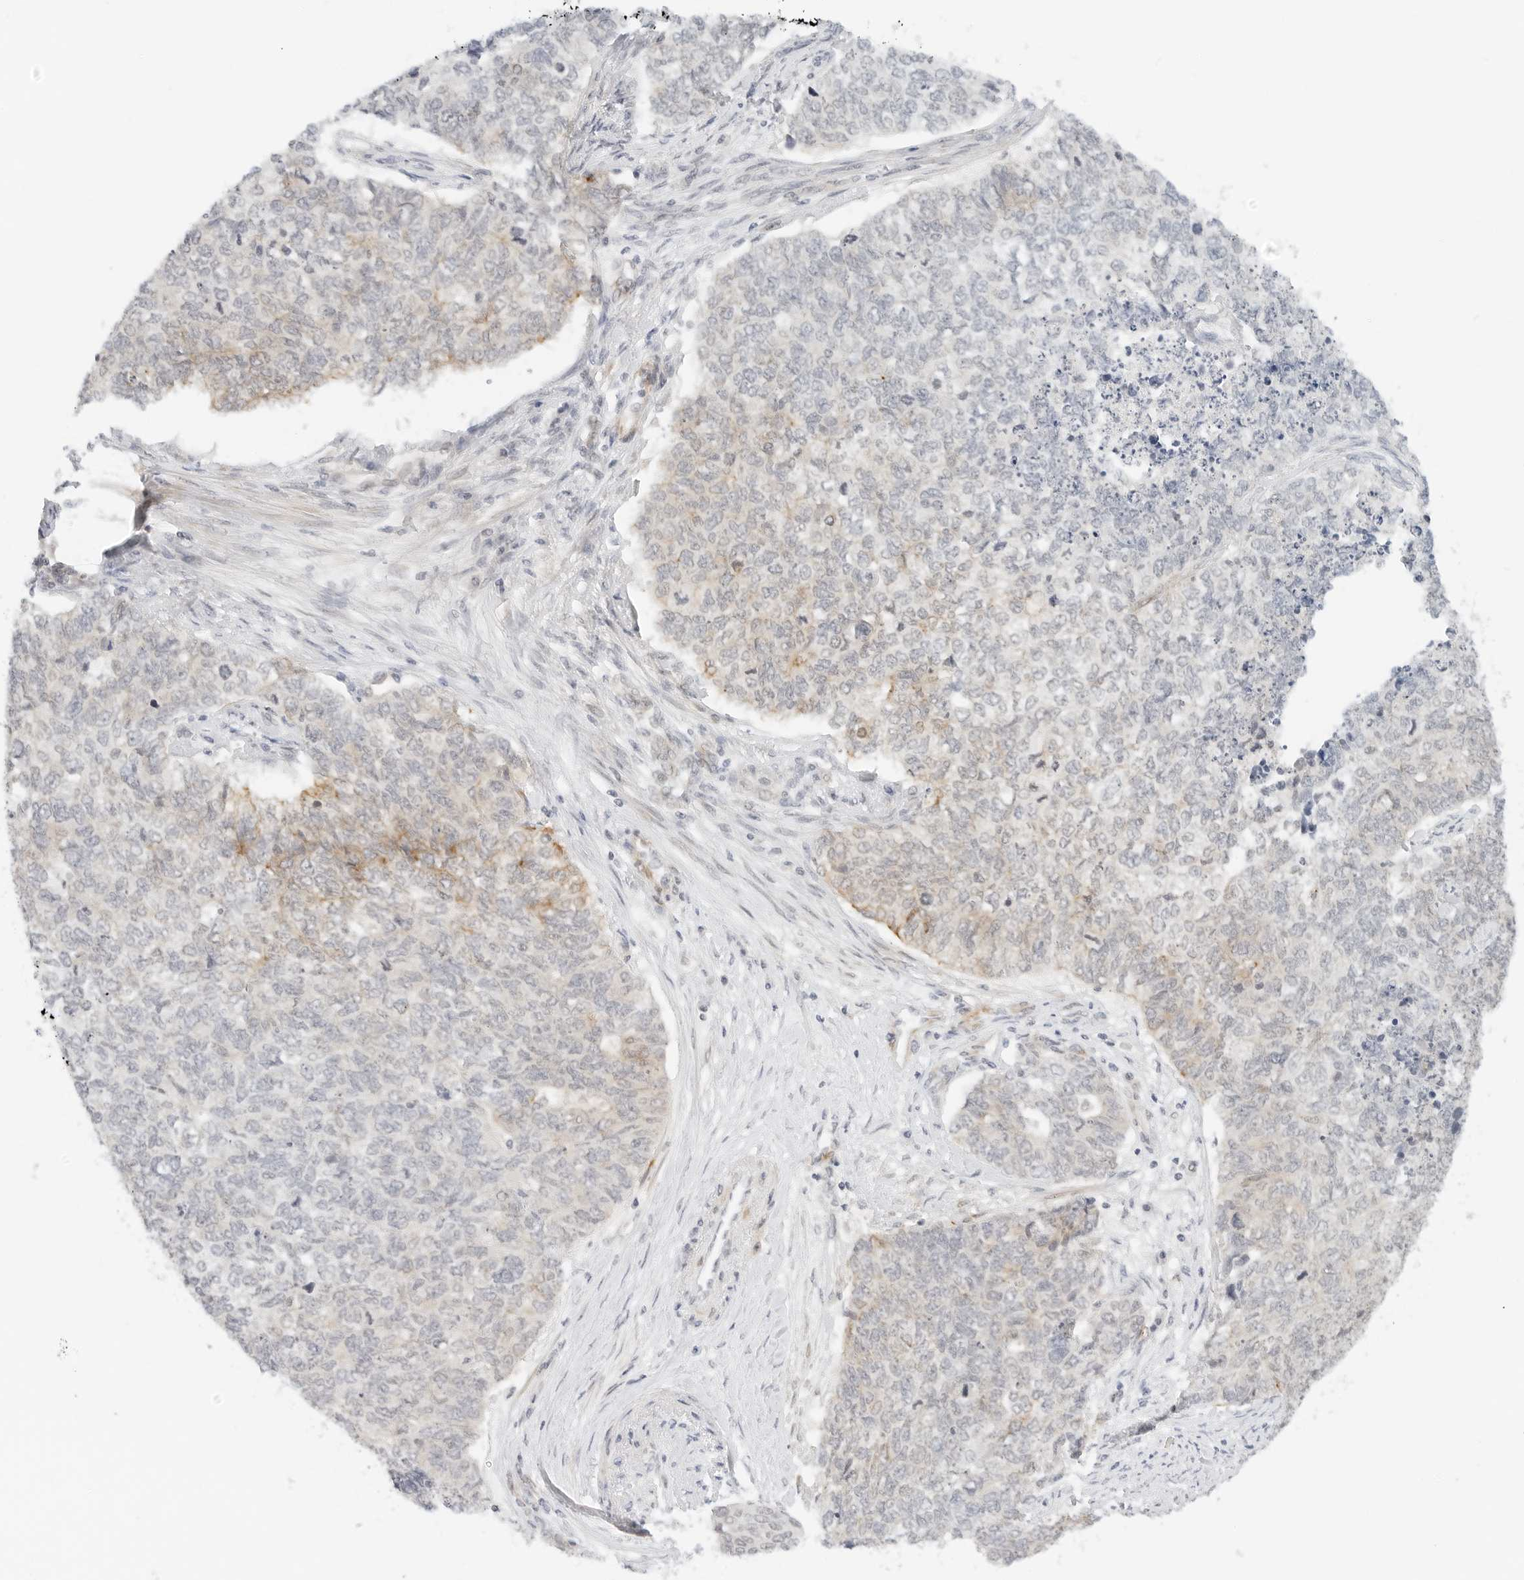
{"staining": {"intensity": "moderate", "quantity": "<25%", "location": "cytoplasmic/membranous"}, "tissue": "cervical cancer", "cell_type": "Tumor cells", "image_type": "cancer", "snomed": [{"axis": "morphology", "description": "Squamous cell carcinoma, NOS"}, {"axis": "topography", "description": "Cervix"}], "caption": "Approximately <25% of tumor cells in squamous cell carcinoma (cervical) demonstrate moderate cytoplasmic/membranous protein positivity as visualized by brown immunohistochemical staining.", "gene": "NEO1", "patient": {"sex": "female", "age": 63}}